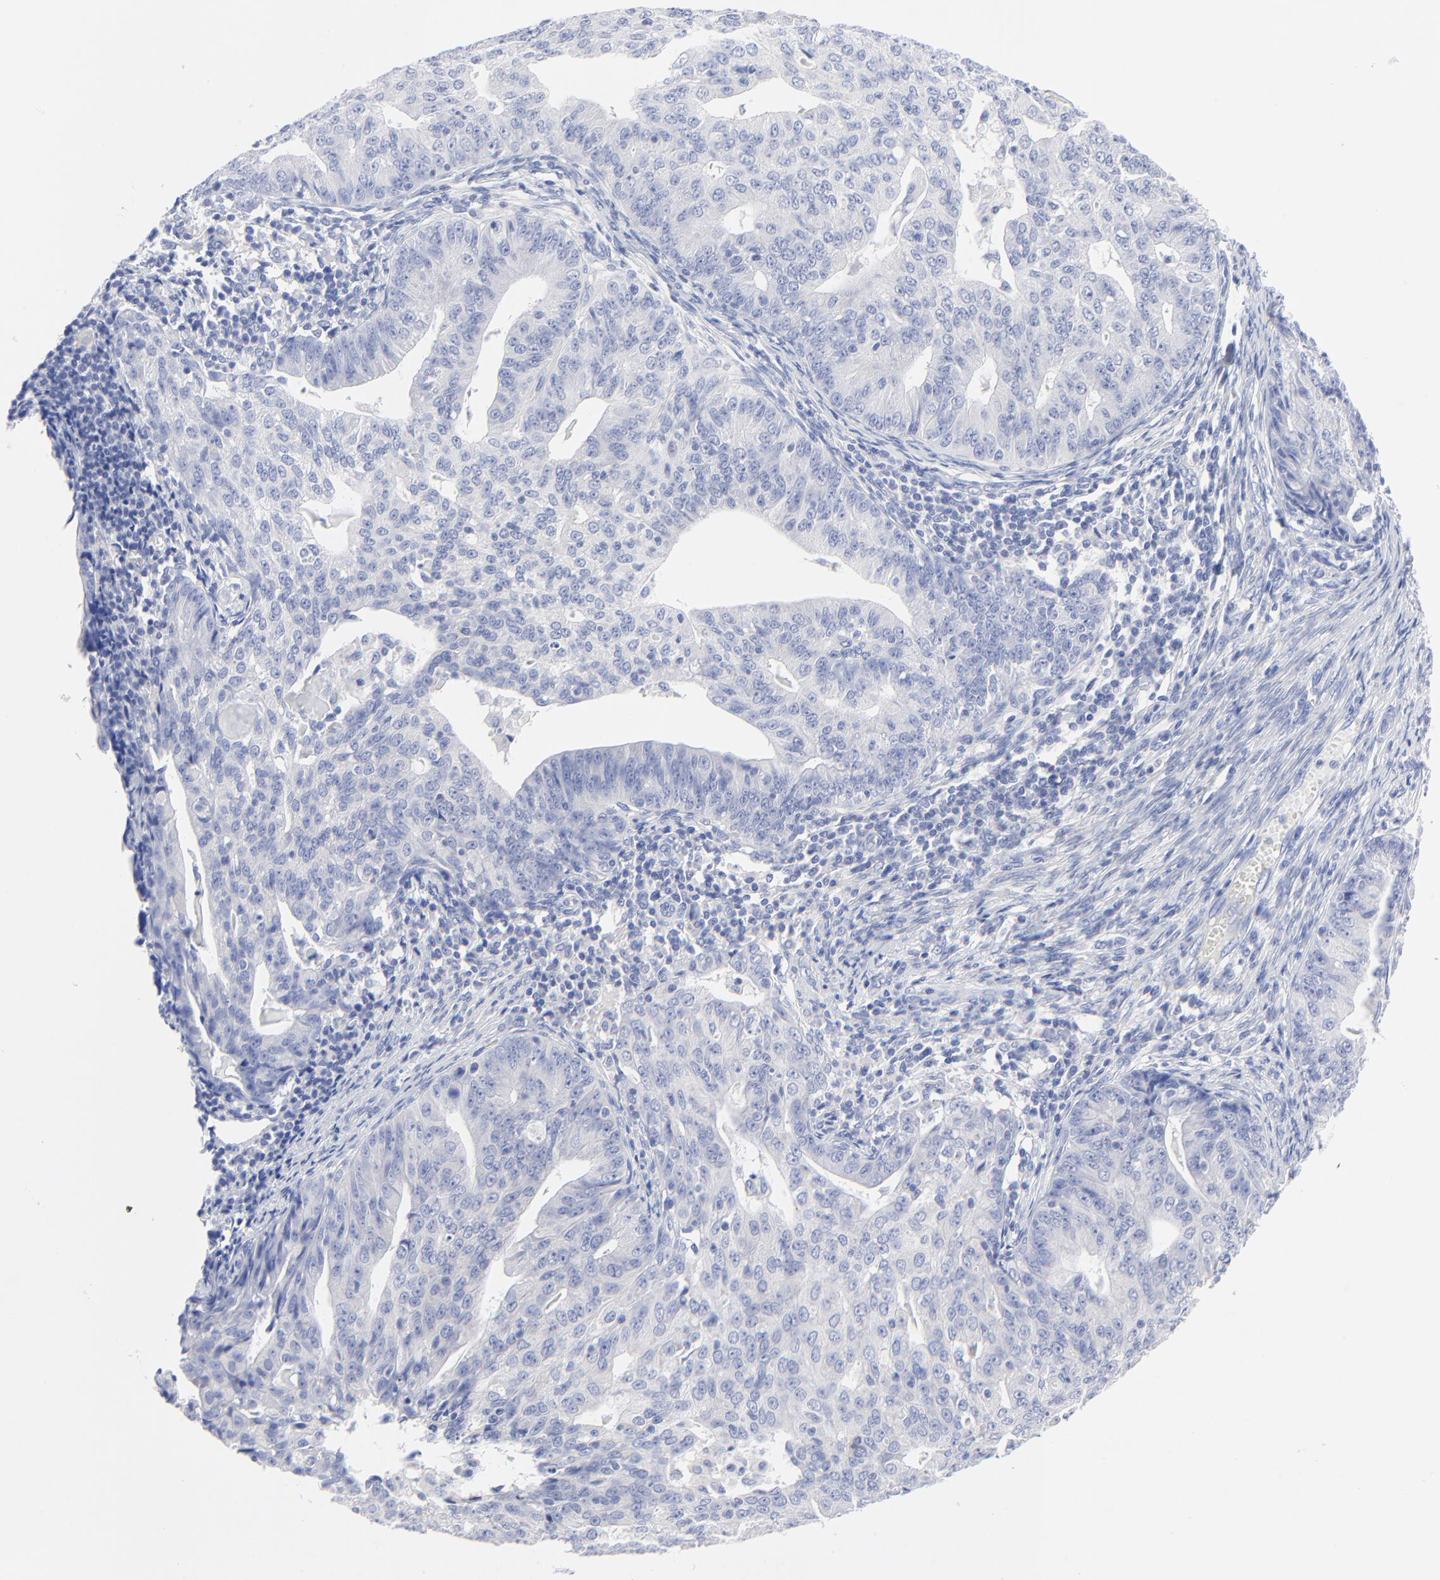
{"staining": {"intensity": "negative", "quantity": "none", "location": "none"}, "tissue": "endometrial cancer", "cell_type": "Tumor cells", "image_type": "cancer", "snomed": [{"axis": "morphology", "description": "Adenocarcinoma, NOS"}, {"axis": "topography", "description": "Endometrium"}], "caption": "High power microscopy photomicrograph of an IHC photomicrograph of adenocarcinoma (endometrial), revealing no significant positivity in tumor cells. (DAB IHC, high magnification).", "gene": "PSD3", "patient": {"sex": "female", "age": 56}}